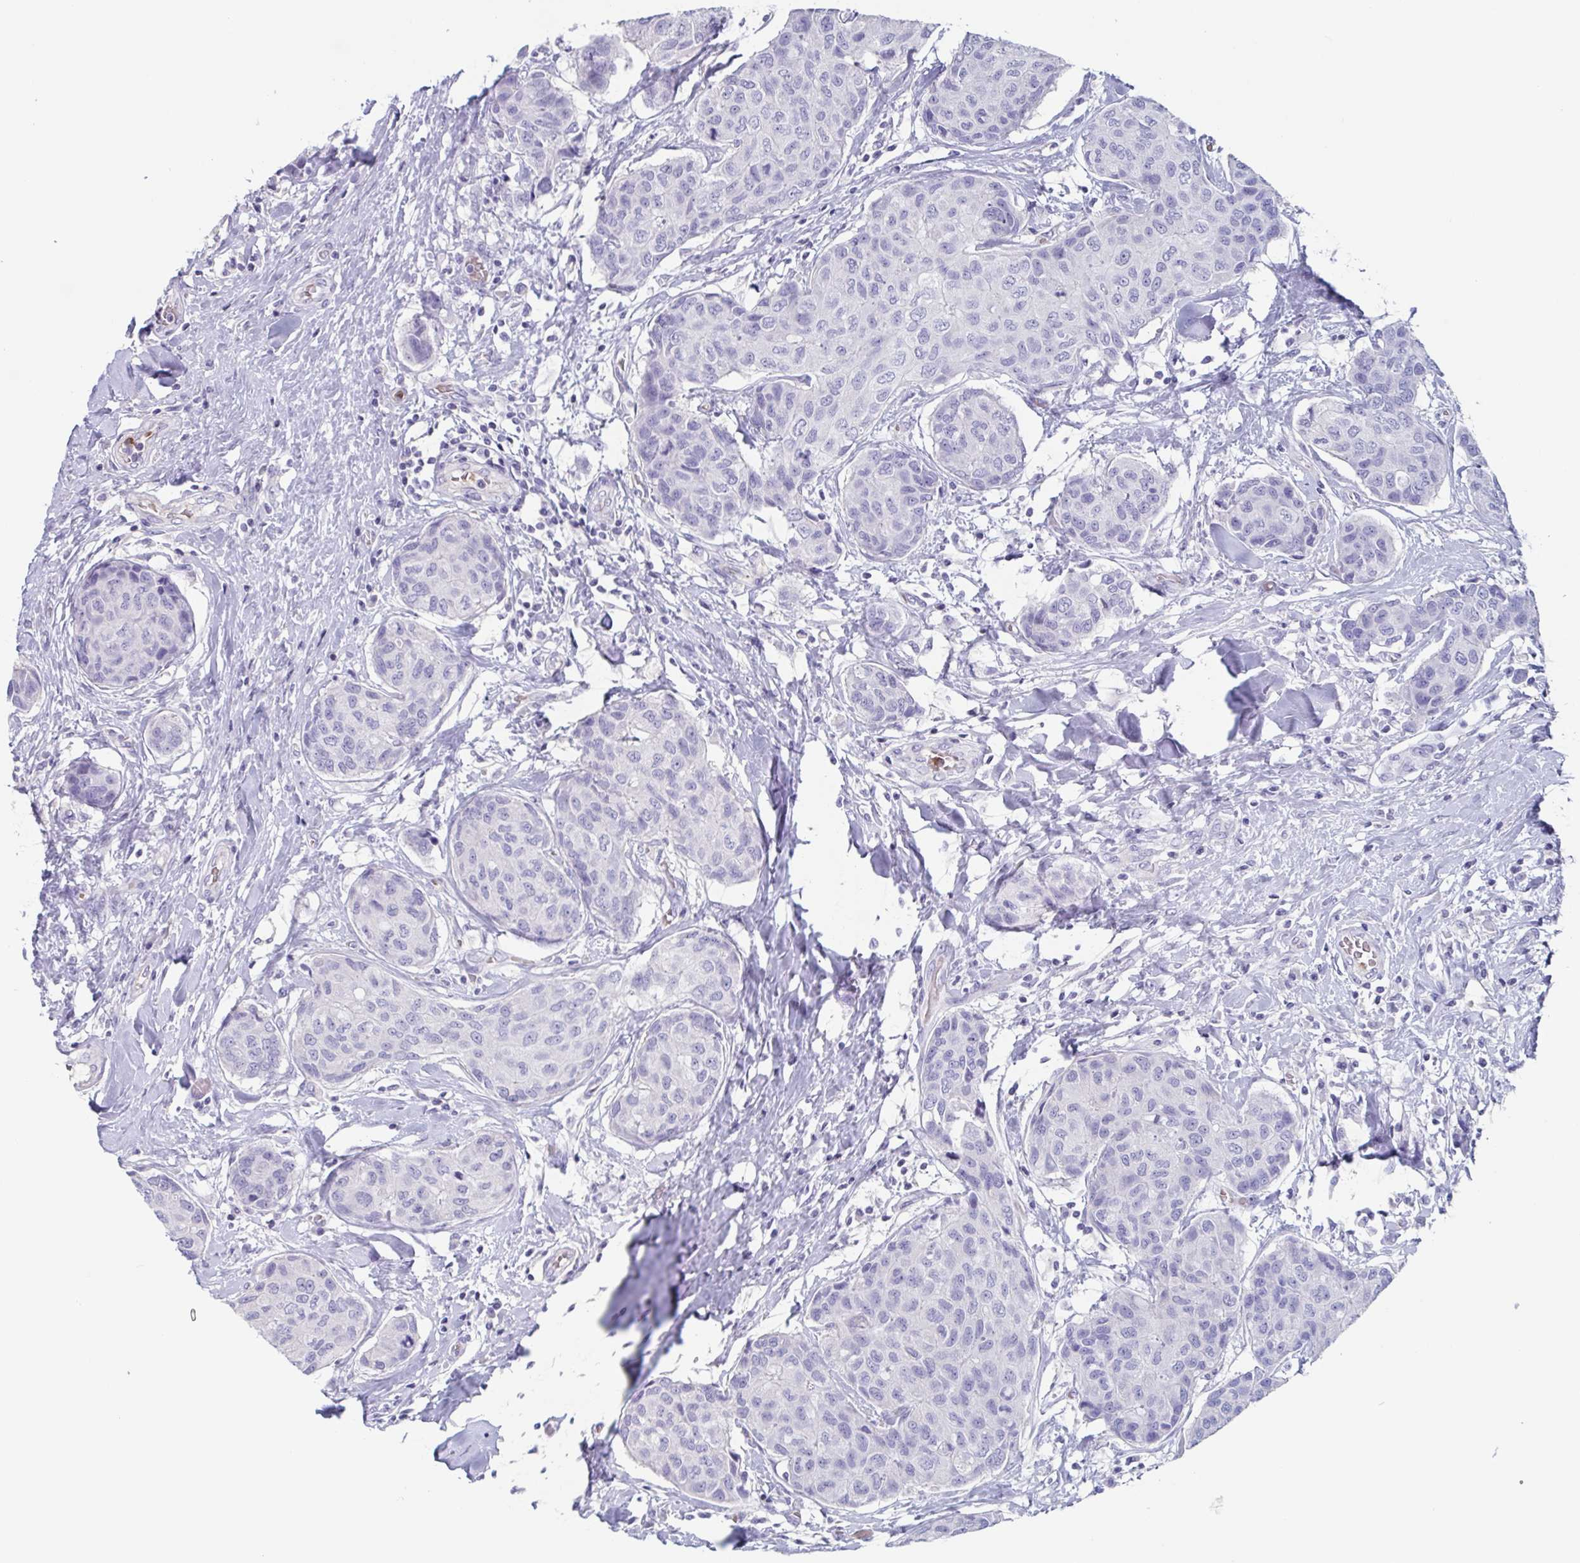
{"staining": {"intensity": "negative", "quantity": "none", "location": "none"}, "tissue": "breast cancer", "cell_type": "Tumor cells", "image_type": "cancer", "snomed": [{"axis": "morphology", "description": "Duct carcinoma"}, {"axis": "topography", "description": "Breast"}], "caption": "Tumor cells show no significant expression in breast cancer. (DAB immunohistochemistry visualized using brightfield microscopy, high magnification).", "gene": "BPI", "patient": {"sex": "female", "age": 80}}